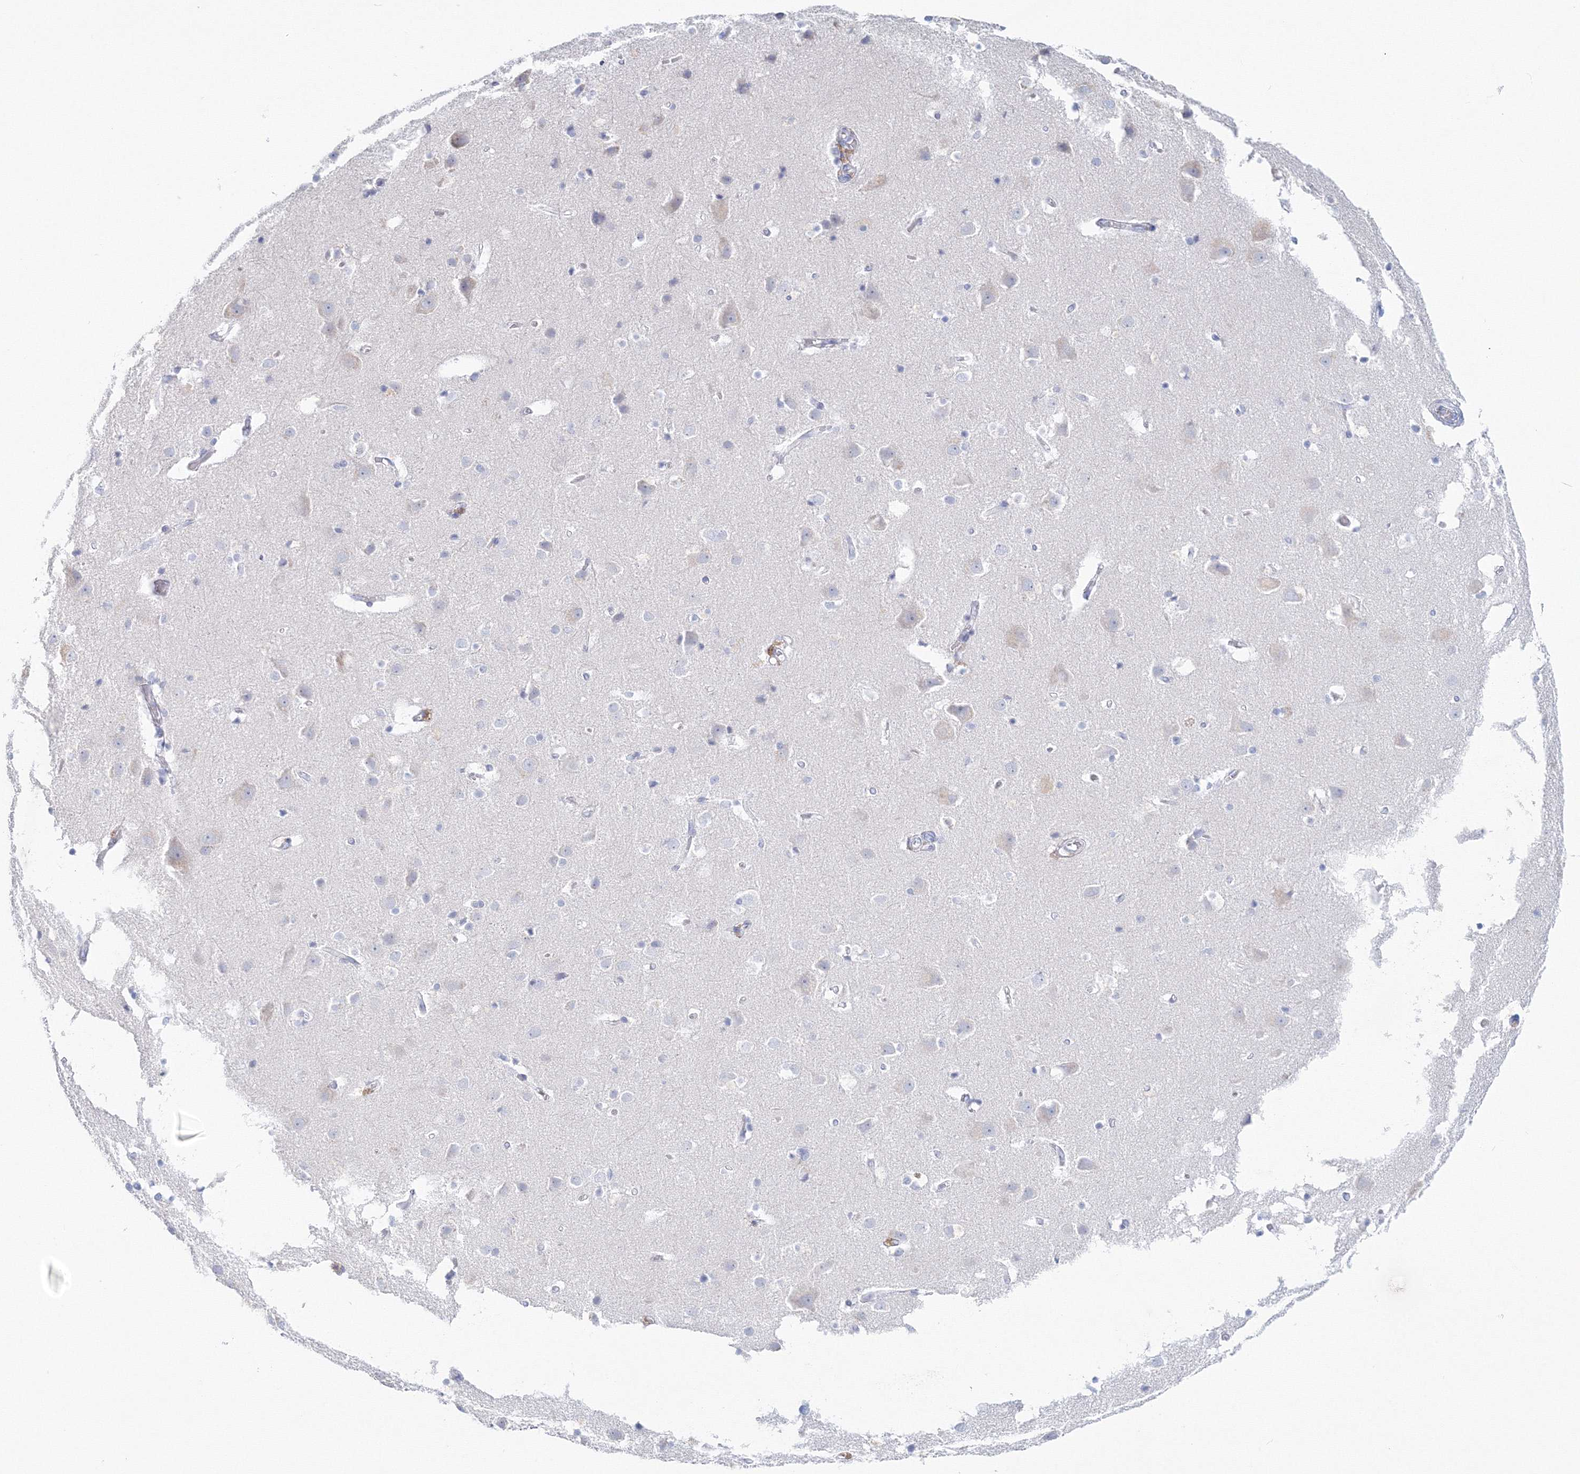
{"staining": {"intensity": "negative", "quantity": "none", "location": "none"}, "tissue": "cerebral cortex", "cell_type": "Endothelial cells", "image_type": "normal", "snomed": [{"axis": "morphology", "description": "Normal tissue, NOS"}, {"axis": "topography", "description": "Cerebral cortex"}], "caption": "A micrograph of cerebral cortex stained for a protein shows no brown staining in endothelial cells.", "gene": "VSIG1", "patient": {"sex": "male", "age": 54}}